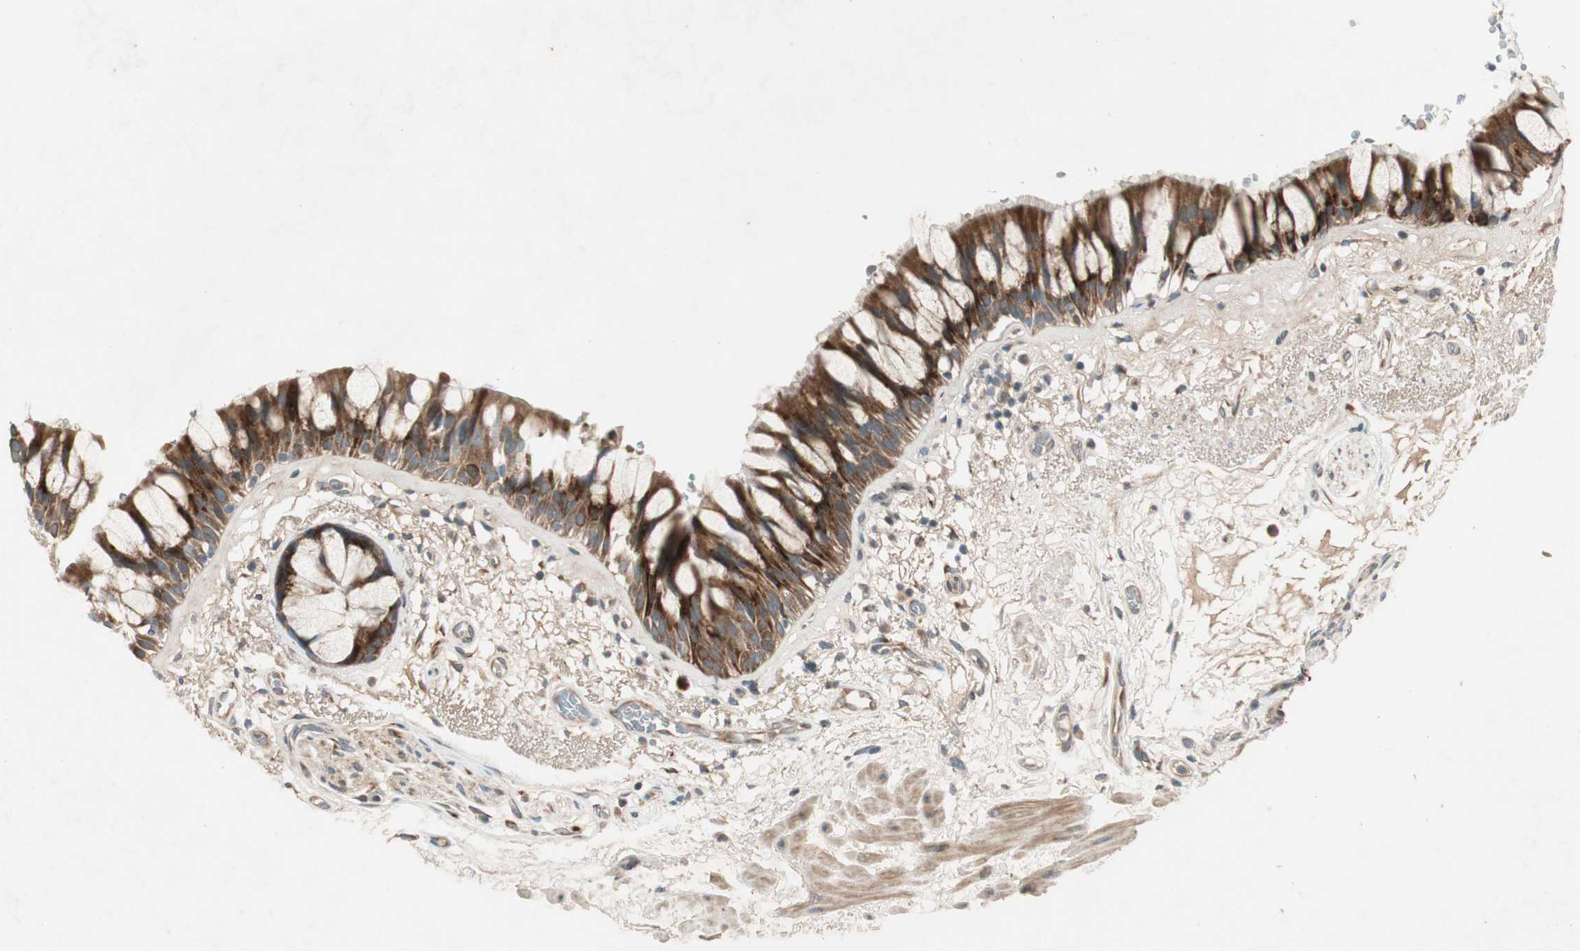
{"staining": {"intensity": "strong", "quantity": ">75%", "location": "cytoplasmic/membranous"}, "tissue": "bronchus", "cell_type": "Respiratory epithelial cells", "image_type": "normal", "snomed": [{"axis": "morphology", "description": "Normal tissue, NOS"}, {"axis": "topography", "description": "Bronchus"}], "caption": "The image demonstrates immunohistochemical staining of benign bronchus. There is strong cytoplasmic/membranous expression is identified in about >75% of respiratory epithelial cells. Nuclei are stained in blue.", "gene": "APOO", "patient": {"sex": "male", "age": 66}}